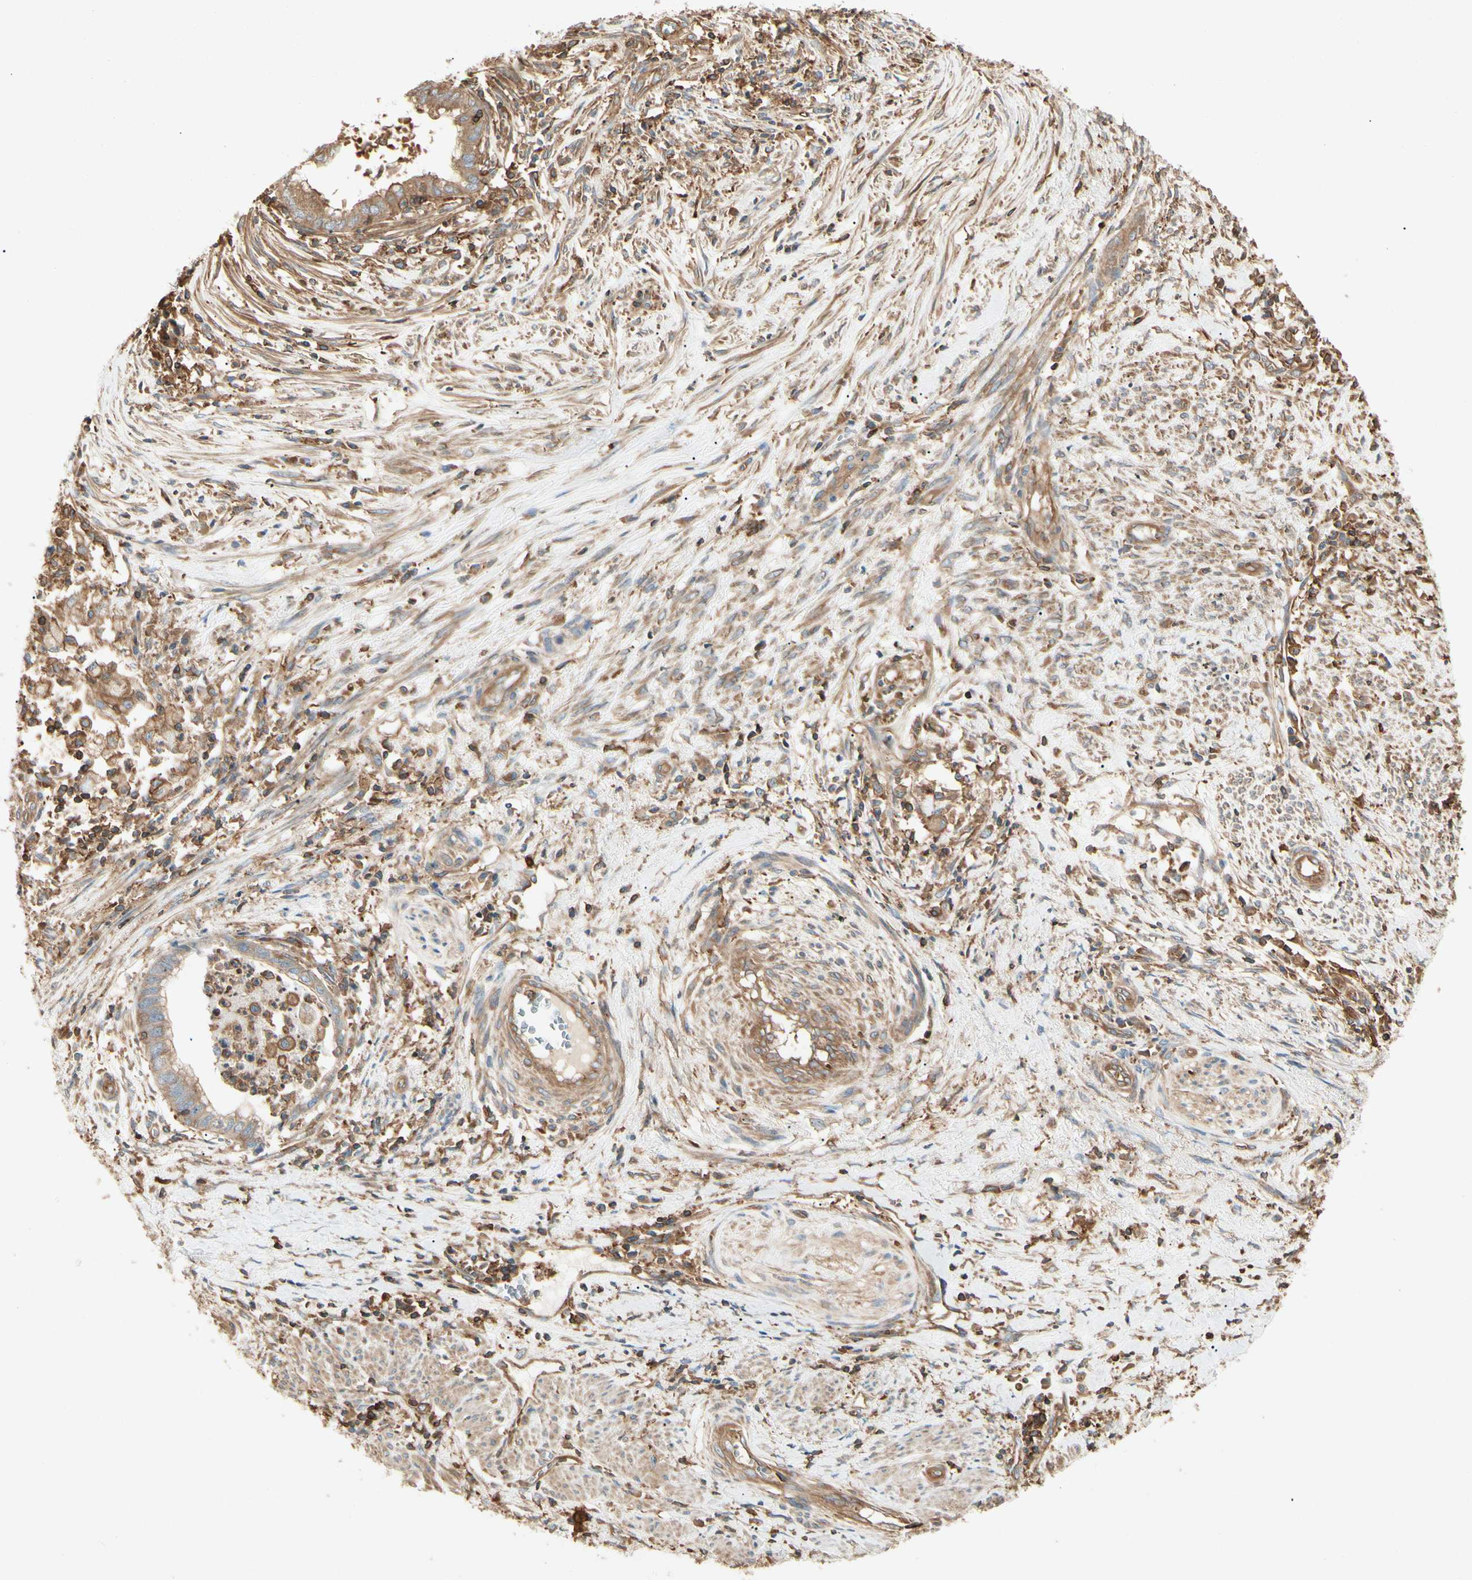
{"staining": {"intensity": "moderate", "quantity": ">75%", "location": "cytoplasmic/membranous"}, "tissue": "endometrial cancer", "cell_type": "Tumor cells", "image_type": "cancer", "snomed": [{"axis": "morphology", "description": "Necrosis, NOS"}, {"axis": "morphology", "description": "Adenocarcinoma, NOS"}, {"axis": "topography", "description": "Endometrium"}], "caption": "Approximately >75% of tumor cells in endometrial cancer show moderate cytoplasmic/membranous protein expression as visualized by brown immunohistochemical staining.", "gene": "ARPC2", "patient": {"sex": "female", "age": 79}}